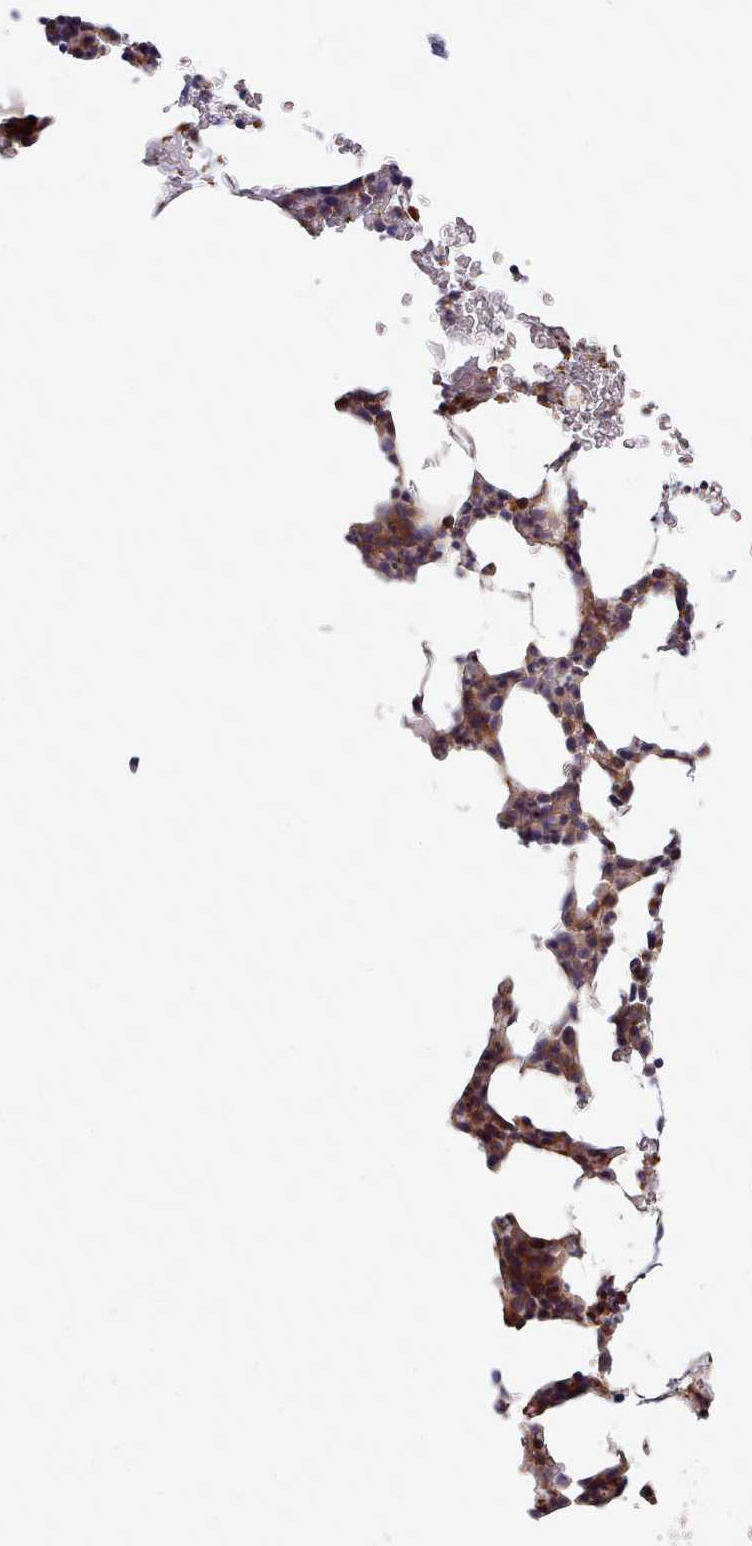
{"staining": {"intensity": "moderate", "quantity": ">75%", "location": "cytoplasmic/membranous"}, "tissue": "bone marrow", "cell_type": "Hematopoietic cells", "image_type": "normal", "snomed": [{"axis": "morphology", "description": "Normal tissue, NOS"}, {"axis": "morphology", "description": "Inflammation, NOS"}, {"axis": "topography", "description": "Bone marrow"}], "caption": "Bone marrow stained for a protein demonstrates moderate cytoplasmic/membranous positivity in hematopoietic cells. (DAB IHC, brown staining for protein, blue staining for nuclei).", "gene": "STUB1", "patient": {"sex": "male", "age": 41}}